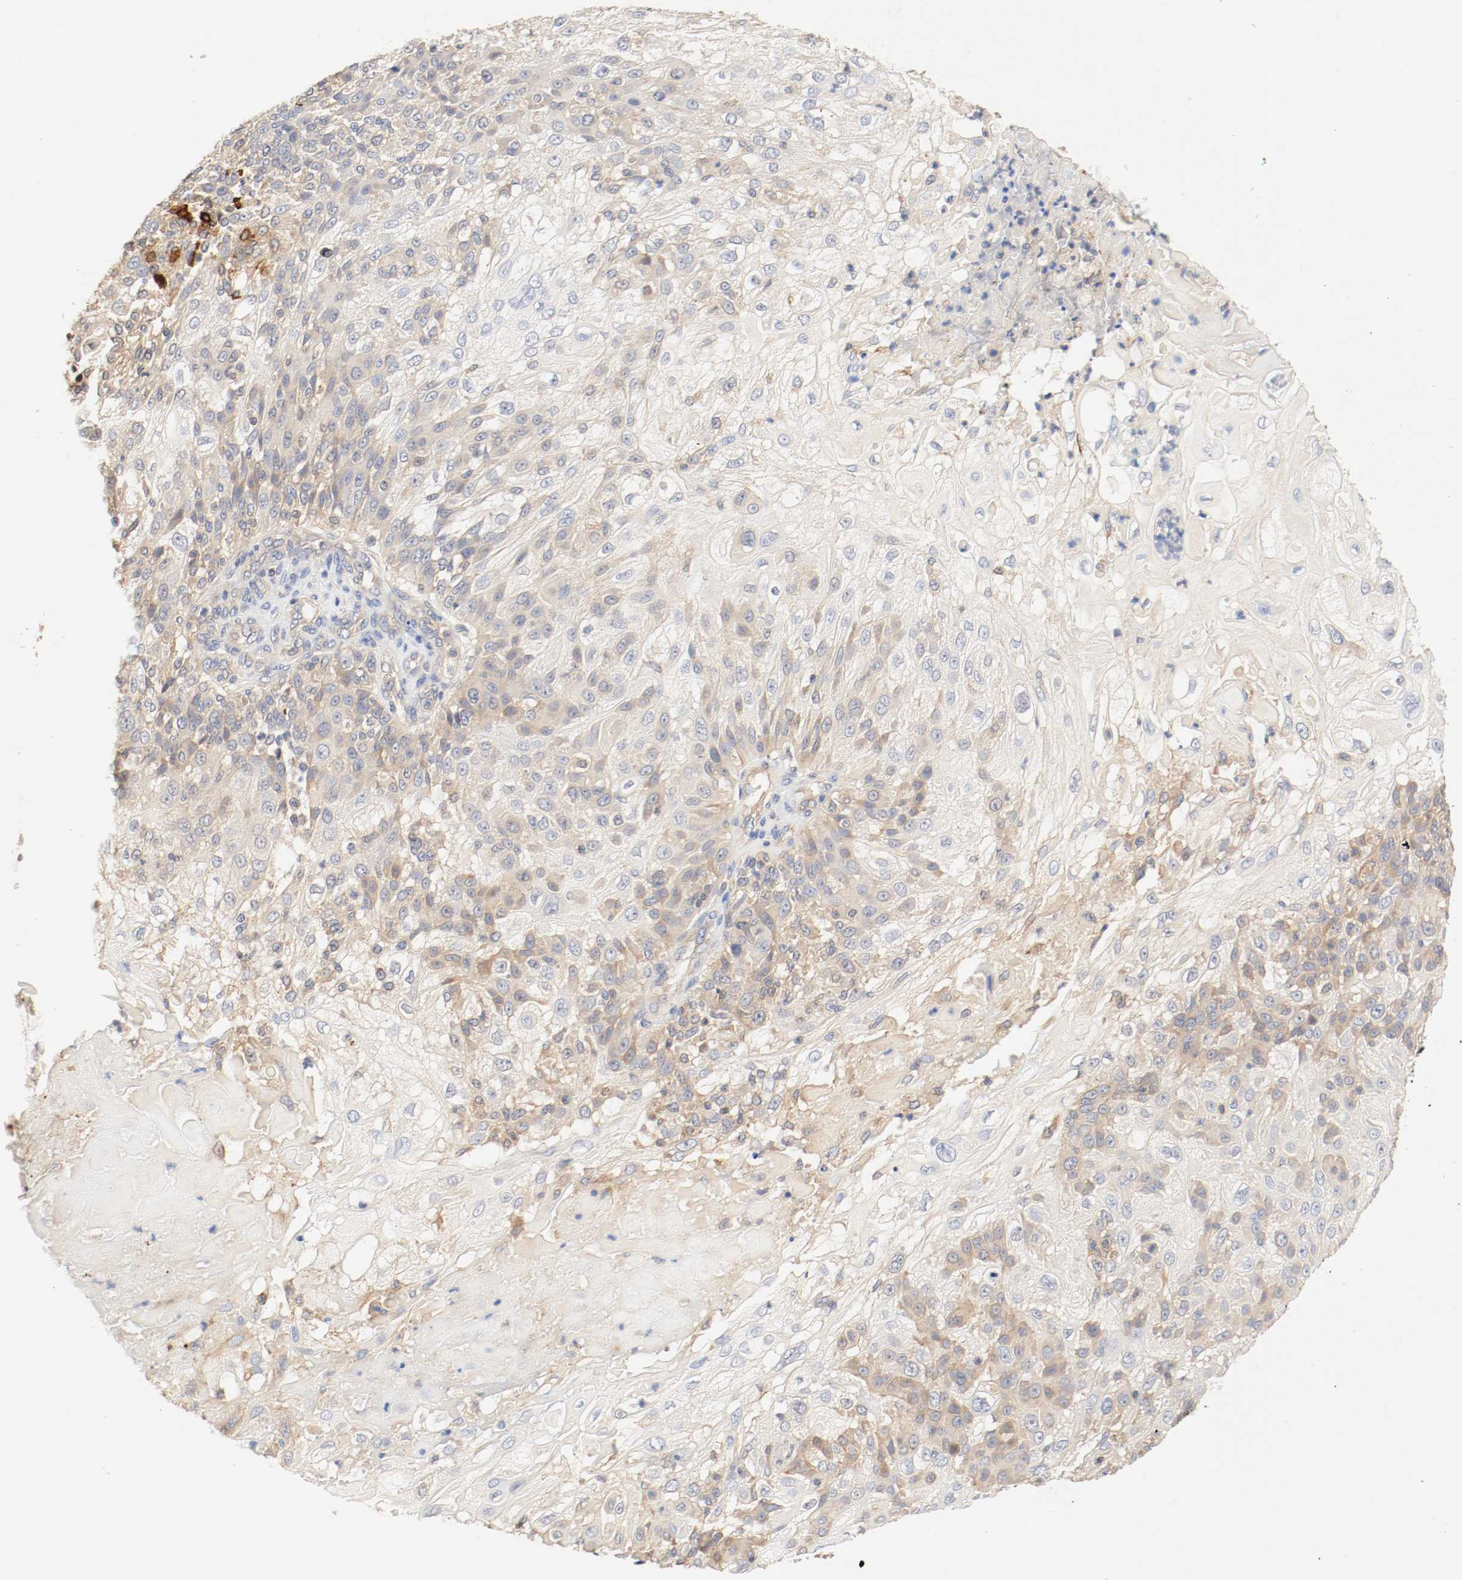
{"staining": {"intensity": "moderate", "quantity": ">75%", "location": "cytoplasmic/membranous"}, "tissue": "skin cancer", "cell_type": "Tumor cells", "image_type": "cancer", "snomed": [{"axis": "morphology", "description": "Normal tissue, NOS"}, {"axis": "morphology", "description": "Squamous cell carcinoma, NOS"}, {"axis": "topography", "description": "Skin"}], "caption": "IHC (DAB (3,3'-diaminobenzidine)) staining of human skin squamous cell carcinoma demonstrates moderate cytoplasmic/membranous protein positivity in approximately >75% of tumor cells.", "gene": "GIT1", "patient": {"sex": "female", "age": 83}}